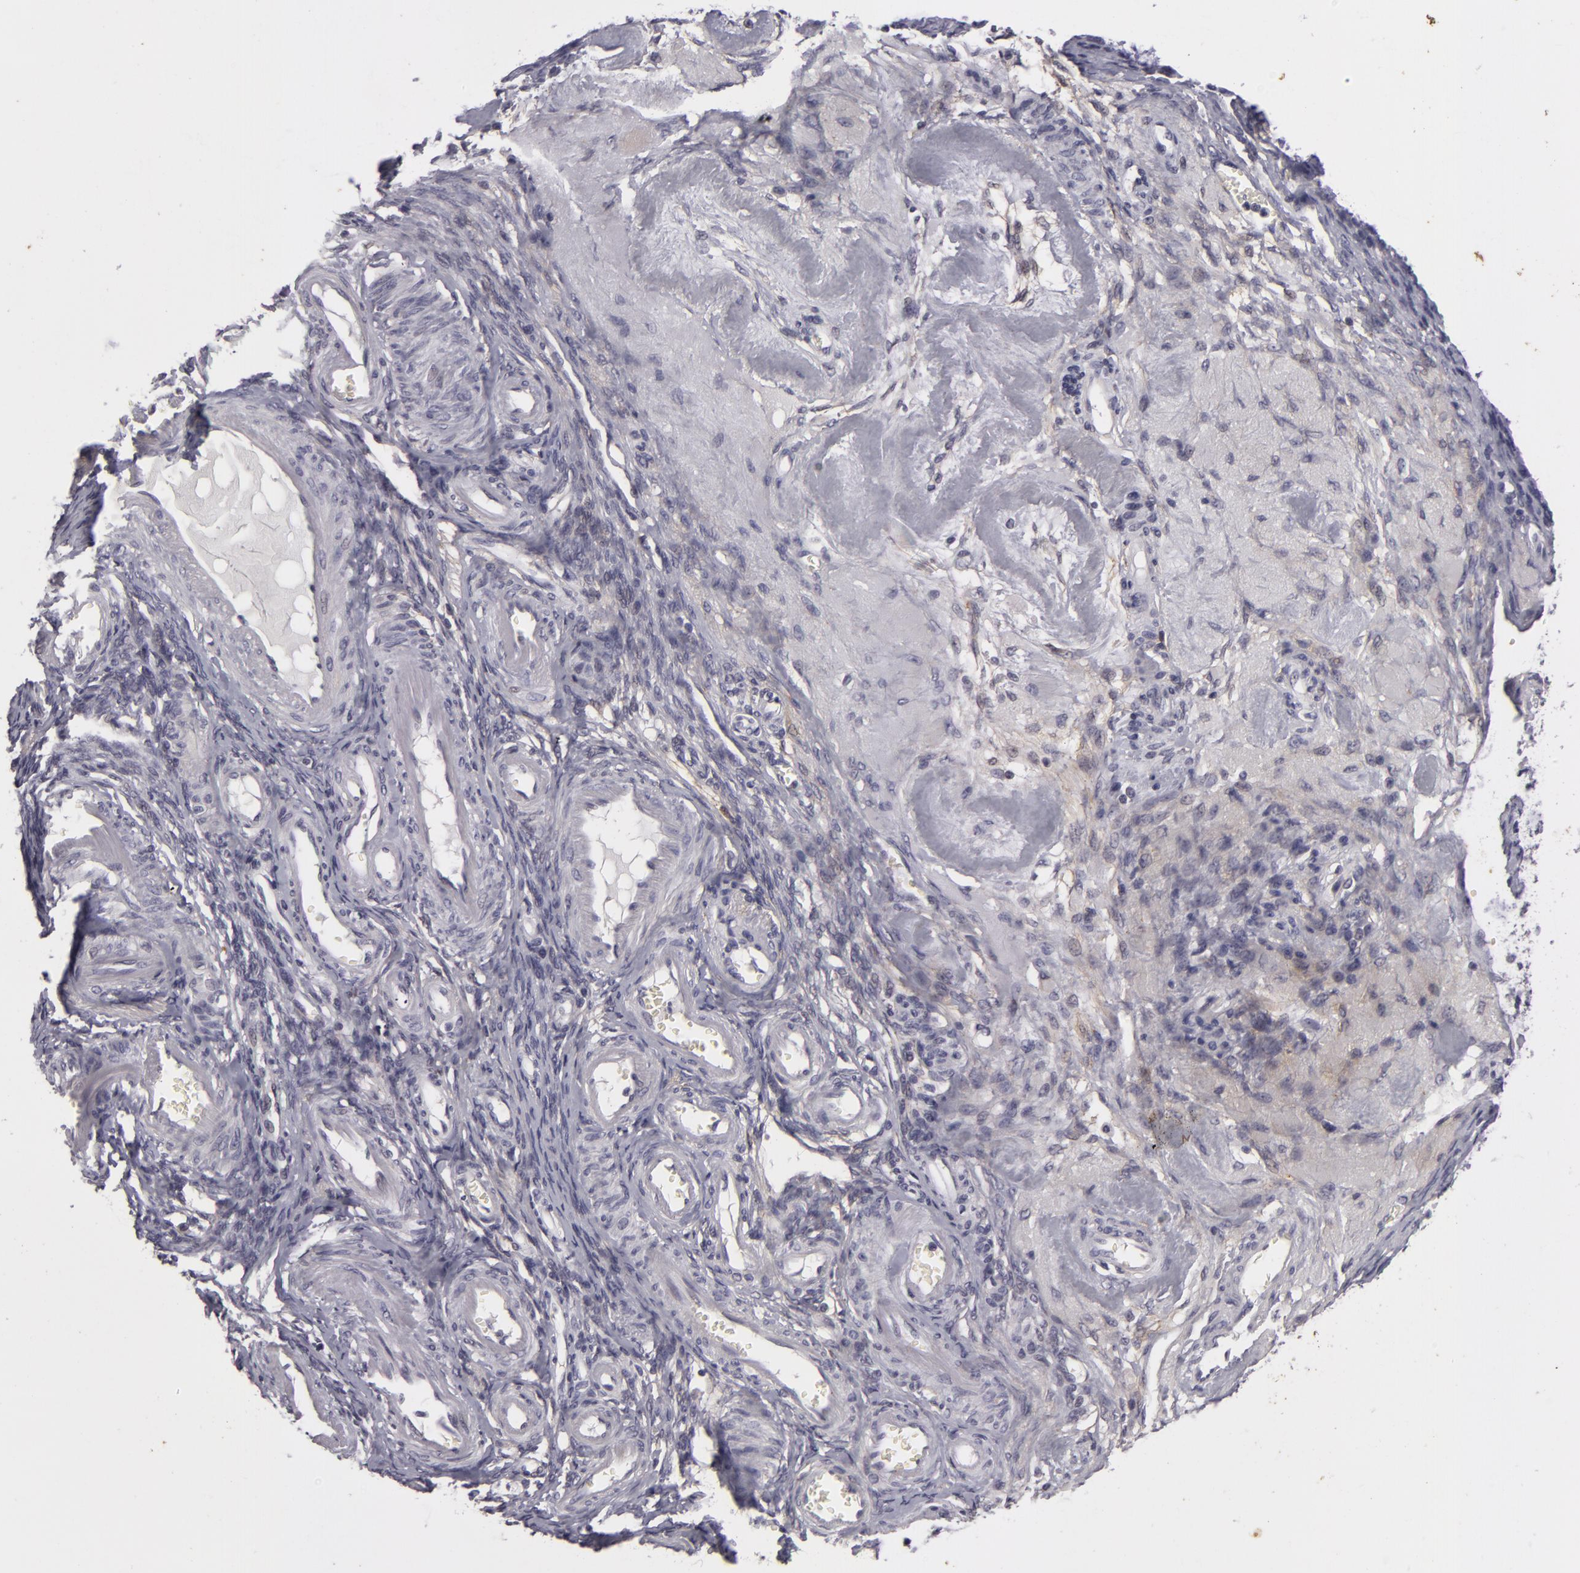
{"staining": {"intensity": "negative", "quantity": "none", "location": "none"}, "tissue": "ovarian cancer", "cell_type": "Tumor cells", "image_type": "cancer", "snomed": [{"axis": "morphology", "description": "Cystadenocarcinoma, mucinous, NOS"}, {"axis": "topography", "description": "Ovary"}], "caption": "Ovarian cancer (mucinous cystadenocarcinoma) was stained to show a protein in brown. There is no significant staining in tumor cells. Nuclei are stained in blue.", "gene": "NLGN4X", "patient": {"sex": "female", "age": 57}}